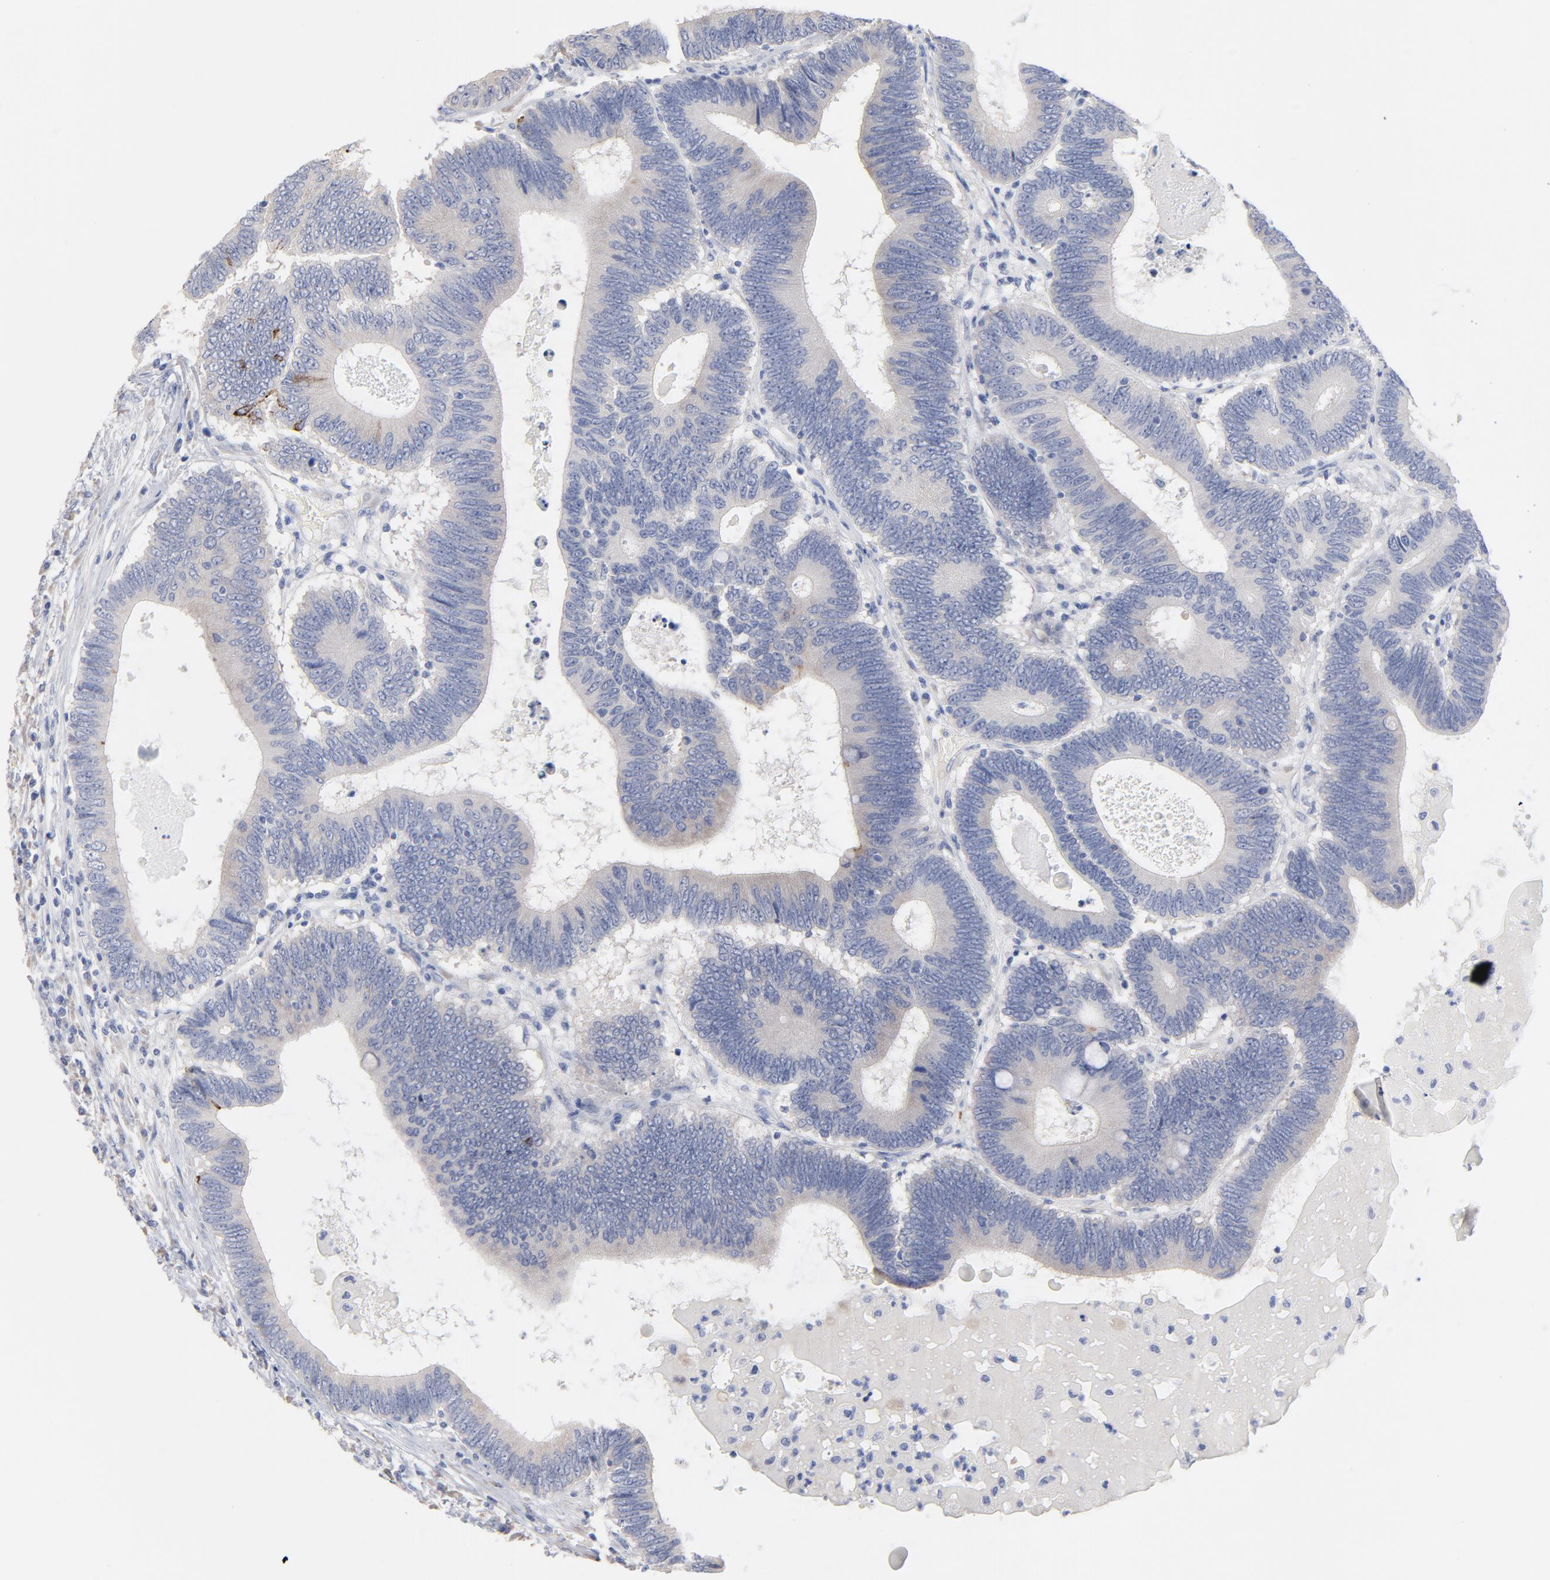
{"staining": {"intensity": "weak", "quantity": "<25%", "location": "cytoplasmic/membranous"}, "tissue": "colorectal cancer", "cell_type": "Tumor cells", "image_type": "cancer", "snomed": [{"axis": "morphology", "description": "Adenocarcinoma, NOS"}, {"axis": "topography", "description": "Colon"}], "caption": "High power microscopy micrograph of an immunohistochemistry (IHC) image of colorectal adenocarcinoma, revealing no significant staining in tumor cells.", "gene": "CPE", "patient": {"sex": "female", "age": 78}}